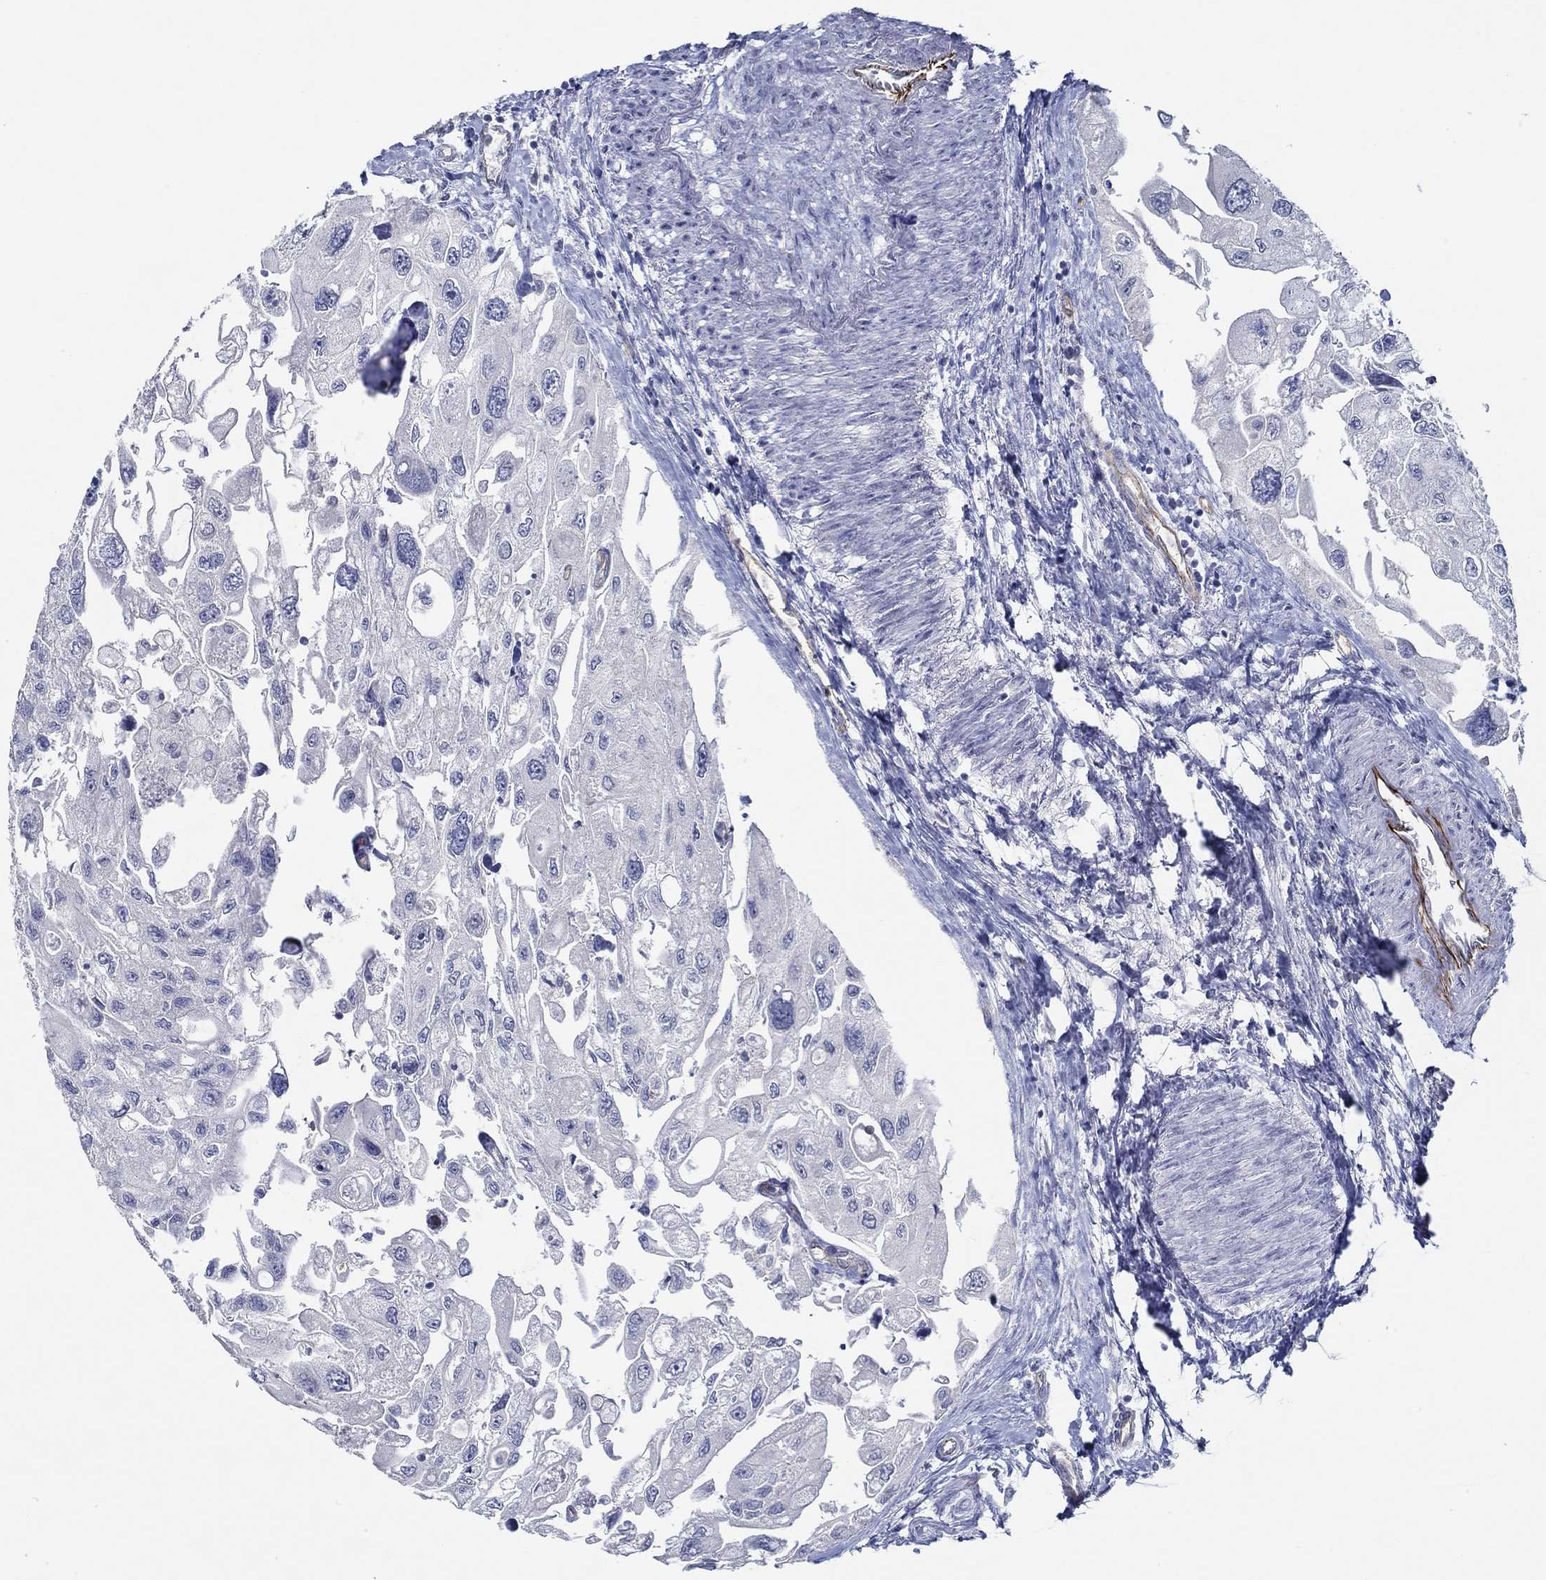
{"staining": {"intensity": "negative", "quantity": "none", "location": "none"}, "tissue": "urothelial cancer", "cell_type": "Tumor cells", "image_type": "cancer", "snomed": [{"axis": "morphology", "description": "Urothelial carcinoma, High grade"}, {"axis": "topography", "description": "Urinary bladder"}], "caption": "This is an immunohistochemistry photomicrograph of human urothelial carcinoma (high-grade). There is no positivity in tumor cells.", "gene": "GJA5", "patient": {"sex": "male", "age": 59}}